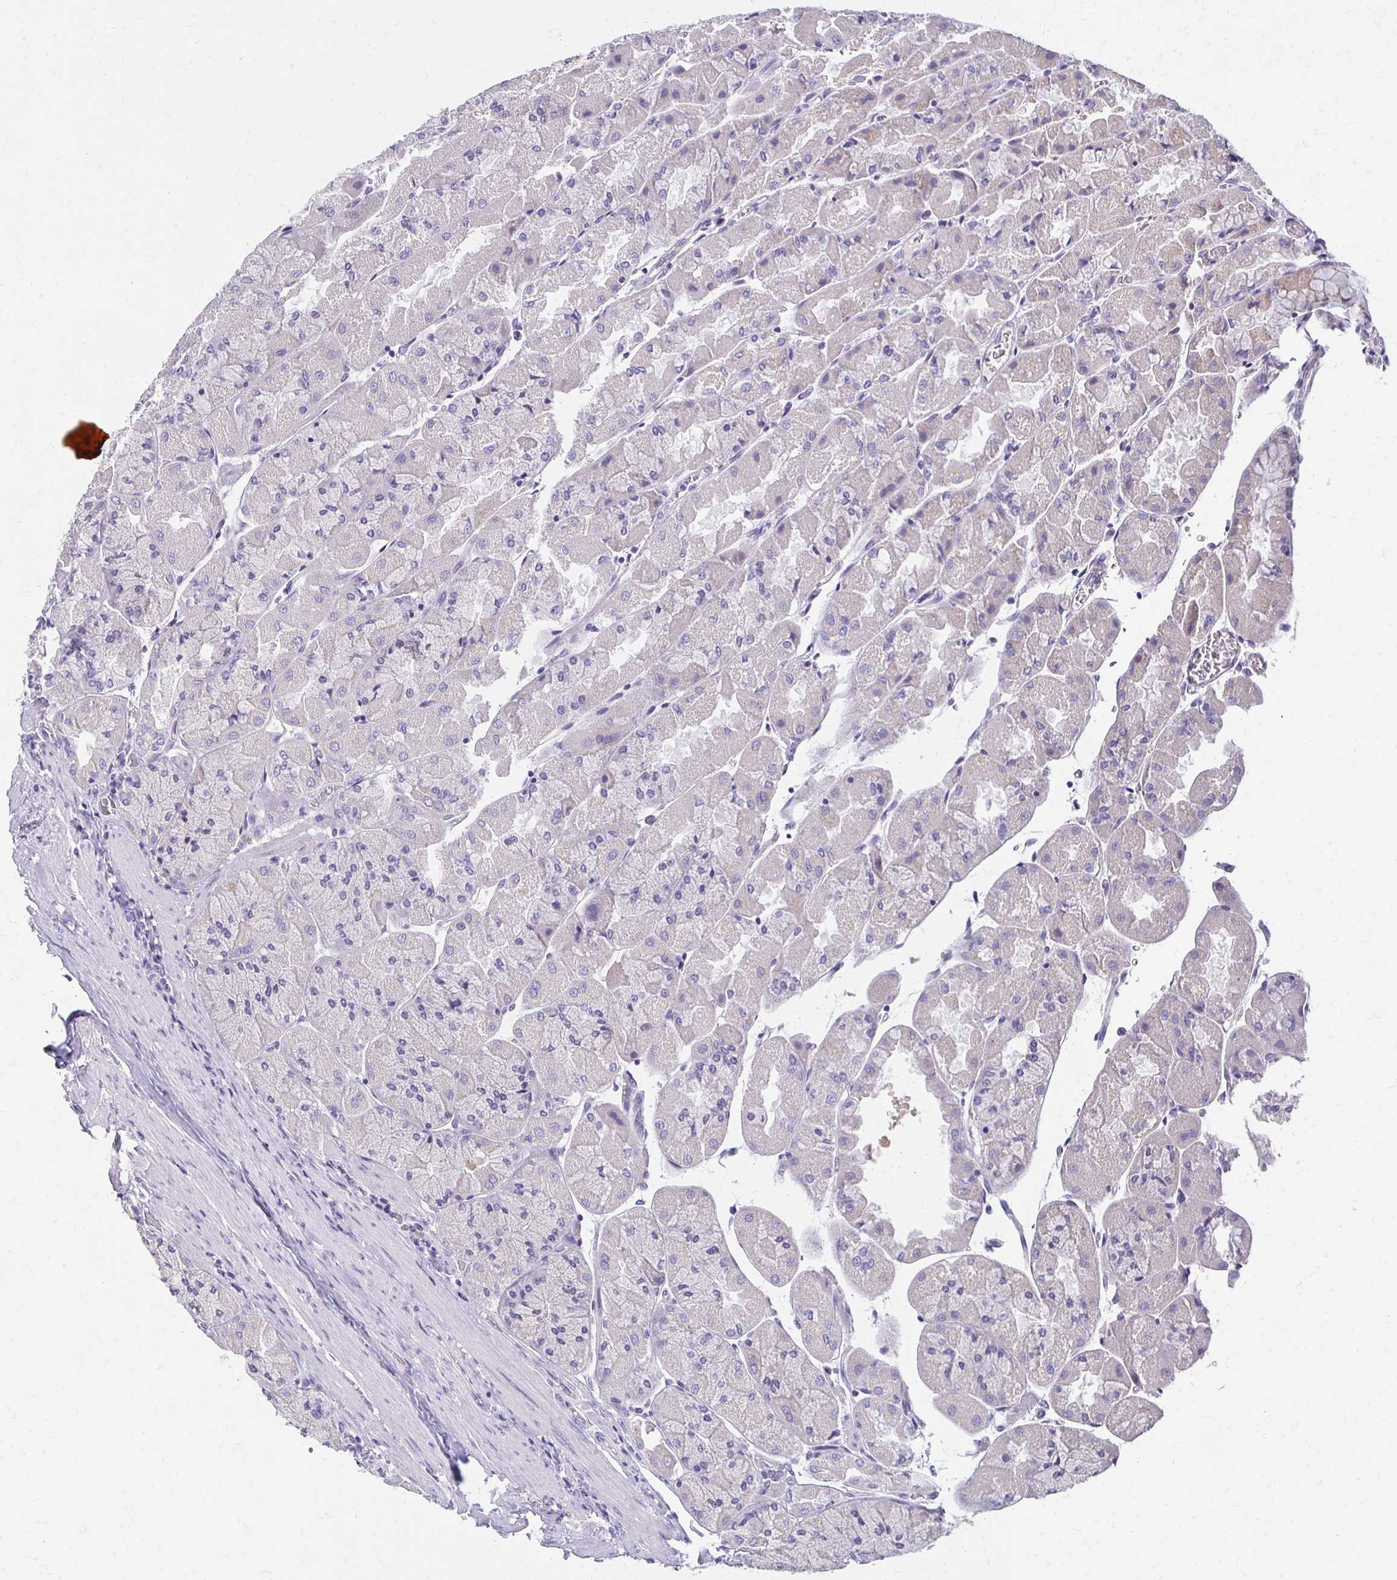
{"staining": {"intensity": "weak", "quantity": "<25%", "location": "cytoplasmic/membranous"}, "tissue": "stomach", "cell_type": "Glandular cells", "image_type": "normal", "snomed": [{"axis": "morphology", "description": "Normal tissue, NOS"}, {"axis": "topography", "description": "Stomach"}], "caption": "Immunohistochemistry (IHC) of normal human stomach shows no positivity in glandular cells. (DAB (3,3'-diaminobenzidine) immunohistochemistry with hematoxylin counter stain).", "gene": "BBS12", "patient": {"sex": "female", "age": 61}}